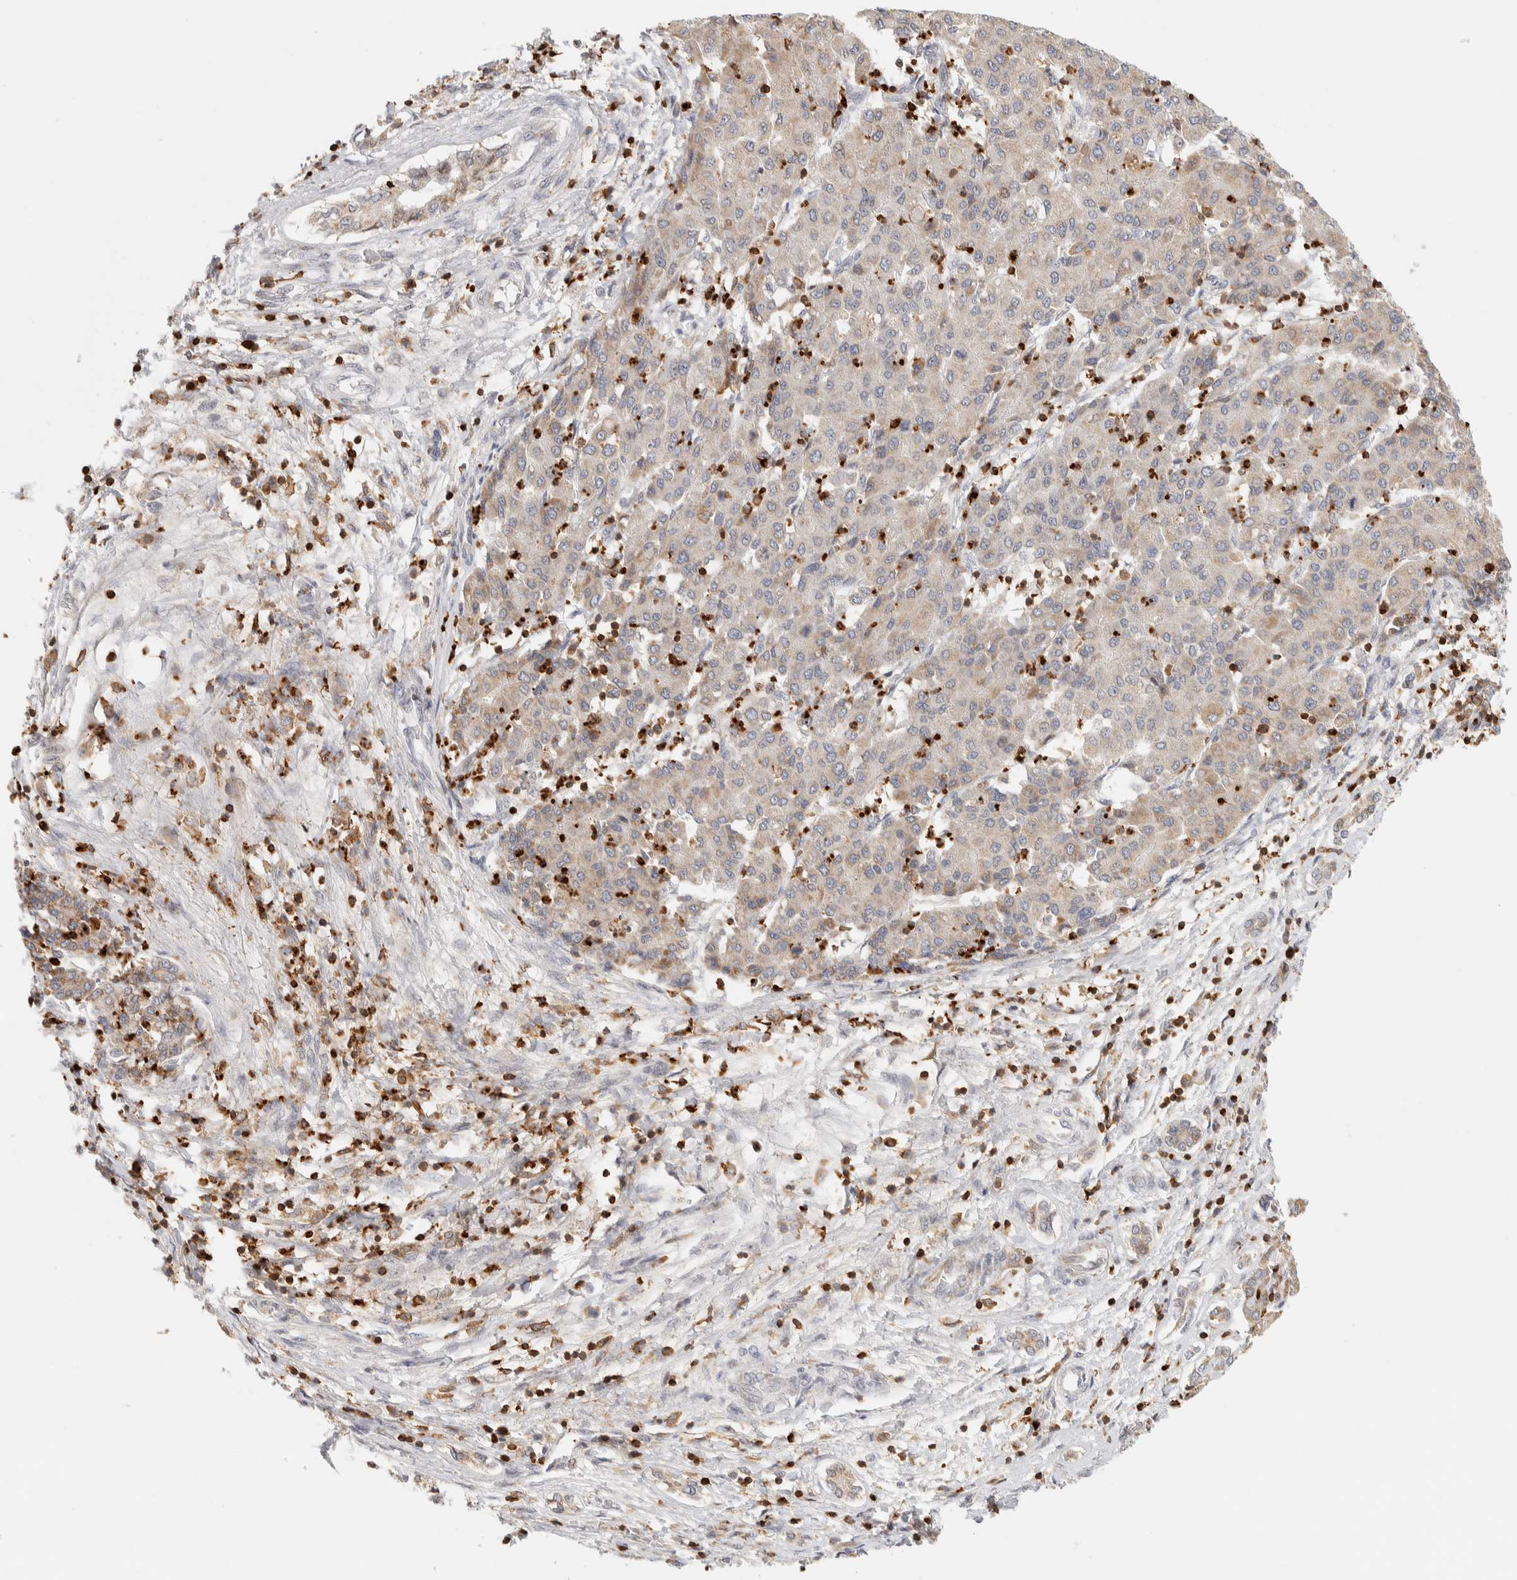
{"staining": {"intensity": "weak", "quantity": "25%-75%", "location": "cytoplasmic/membranous"}, "tissue": "liver cancer", "cell_type": "Tumor cells", "image_type": "cancer", "snomed": [{"axis": "morphology", "description": "Carcinoma, Hepatocellular, NOS"}, {"axis": "topography", "description": "Liver"}], "caption": "Tumor cells exhibit low levels of weak cytoplasmic/membranous staining in about 25%-75% of cells in human liver hepatocellular carcinoma. (brown staining indicates protein expression, while blue staining denotes nuclei).", "gene": "RUNDC1", "patient": {"sex": "male", "age": 65}}